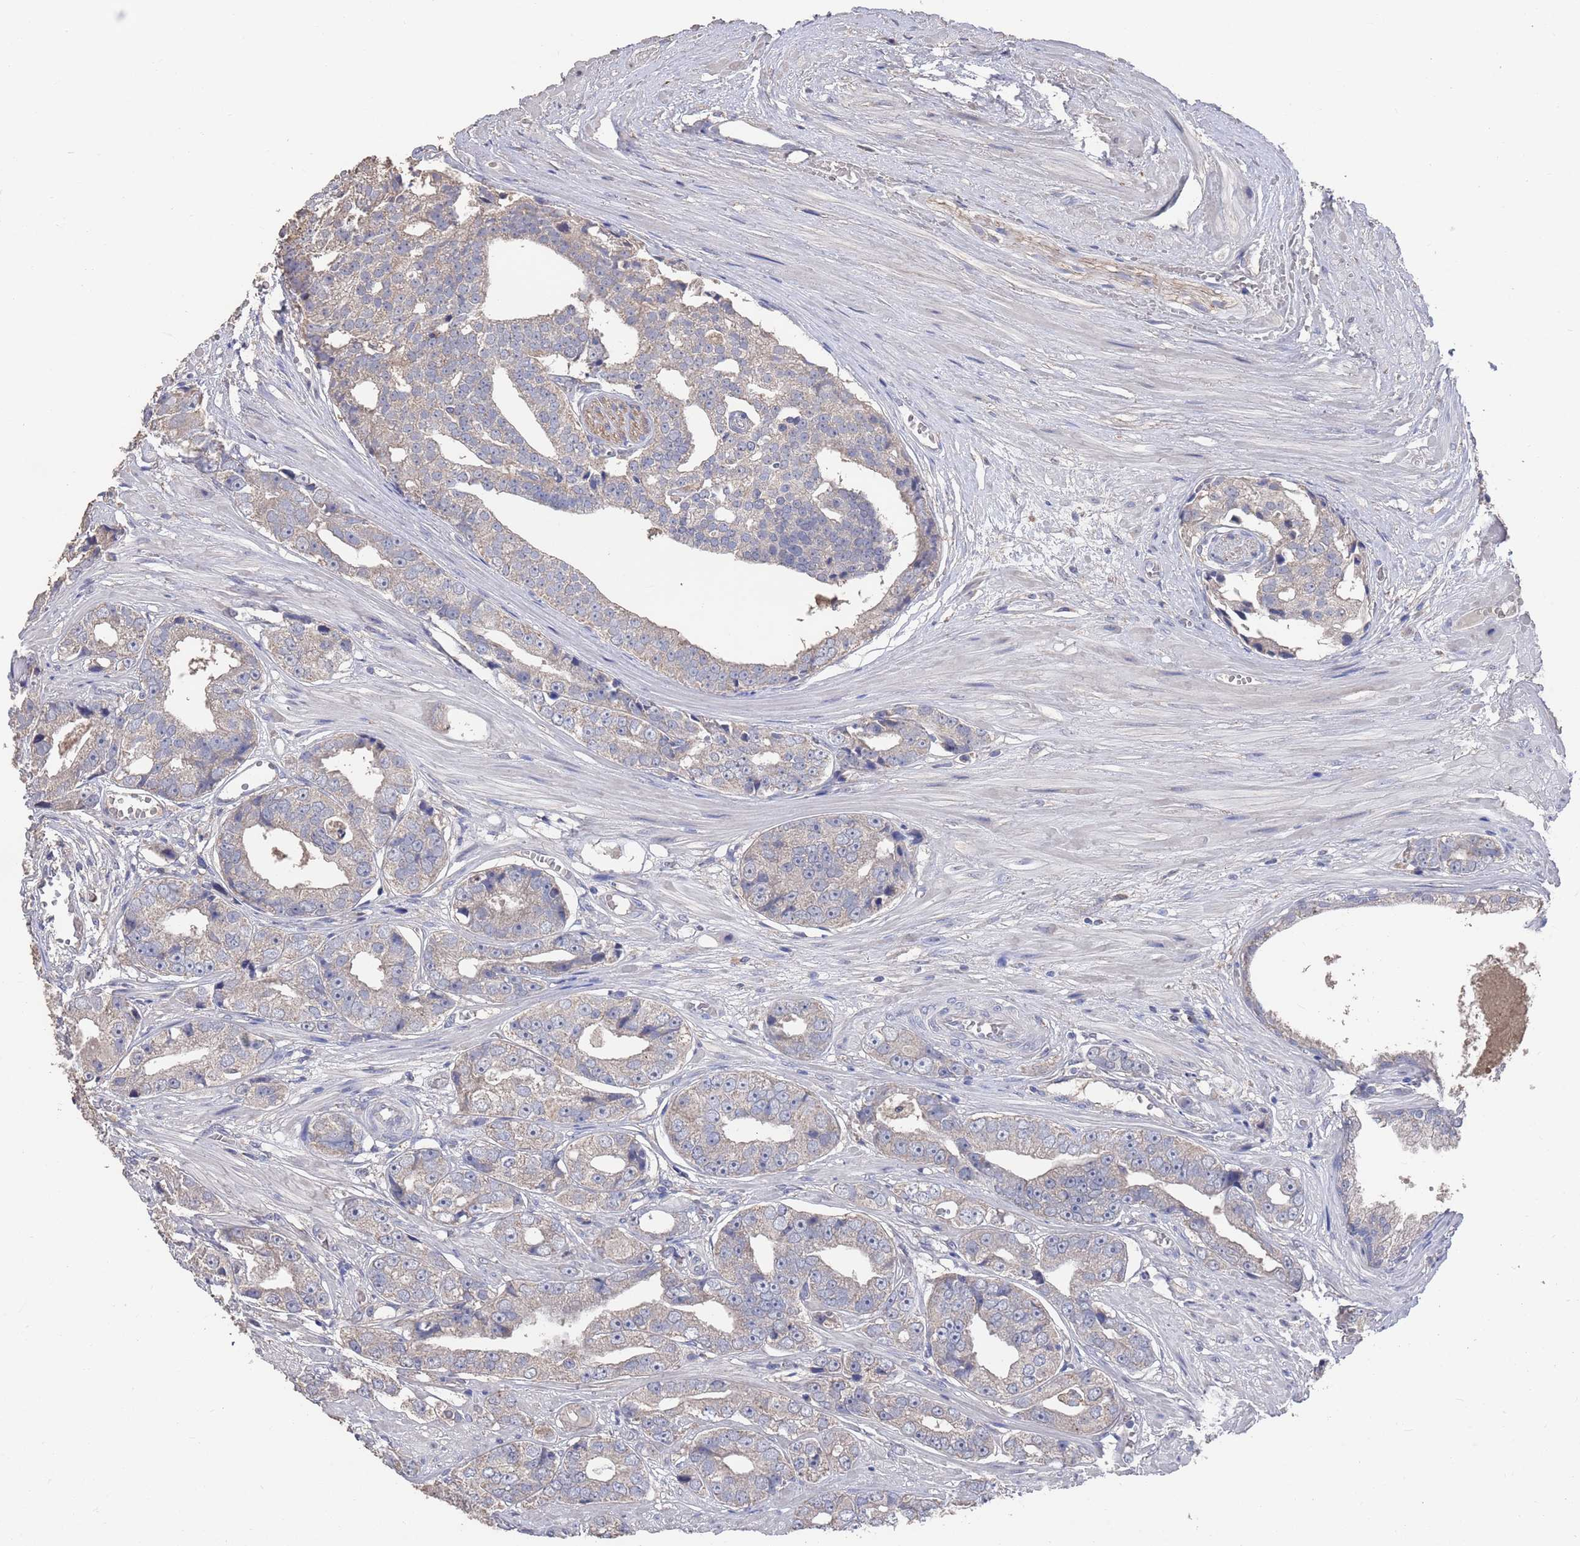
{"staining": {"intensity": "negative", "quantity": "none", "location": "none"}, "tissue": "prostate cancer", "cell_type": "Tumor cells", "image_type": "cancer", "snomed": [{"axis": "morphology", "description": "Adenocarcinoma, High grade"}, {"axis": "topography", "description": "Prostate"}], "caption": "Protein analysis of adenocarcinoma (high-grade) (prostate) reveals no significant staining in tumor cells.", "gene": "BTBD18", "patient": {"sex": "male", "age": 71}}